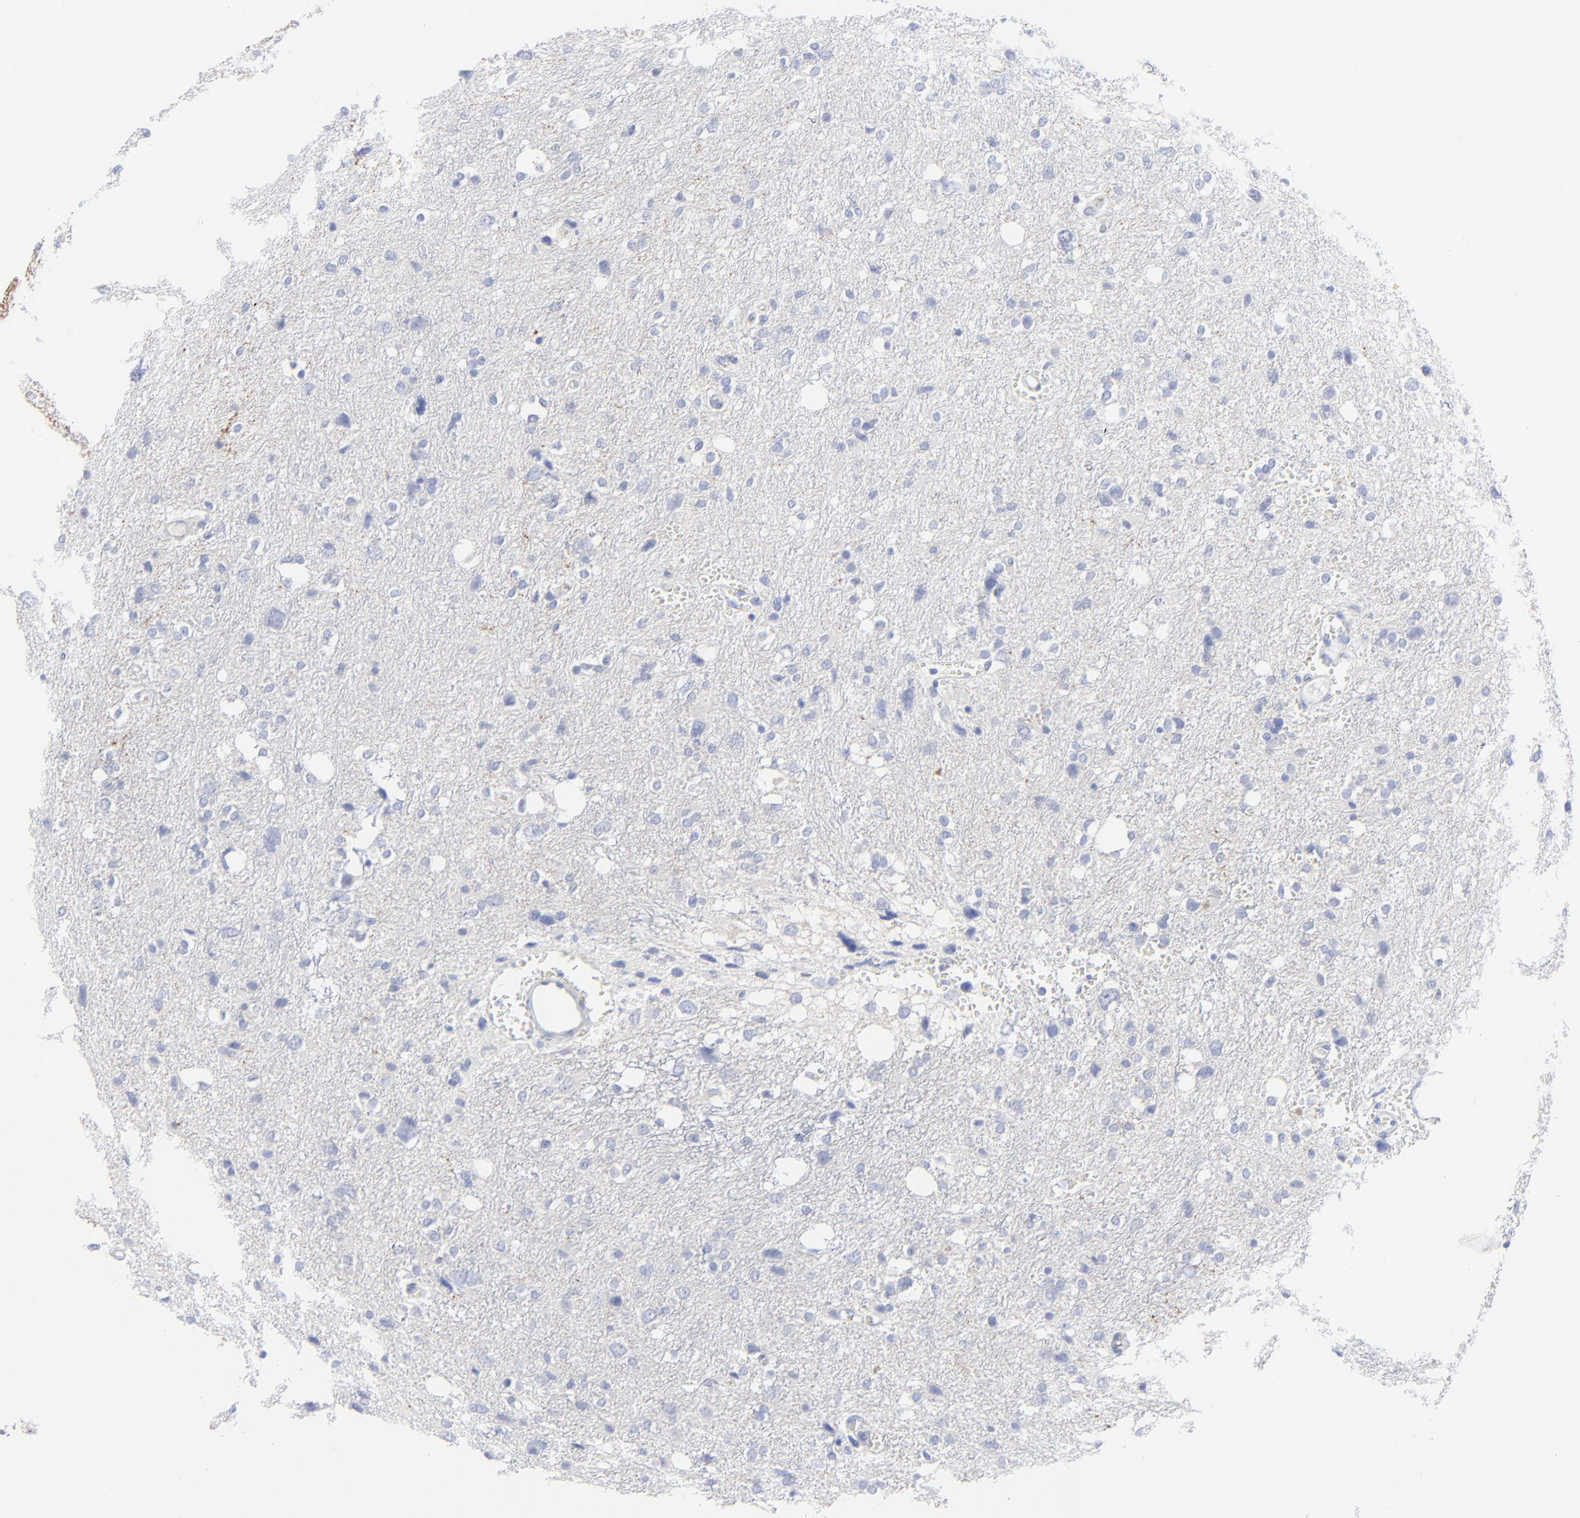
{"staining": {"intensity": "negative", "quantity": "none", "location": "none"}, "tissue": "glioma", "cell_type": "Tumor cells", "image_type": "cancer", "snomed": [{"axis": "morphology", "description": "Glioma, malignant, High grade"}, {"axis": "topography", "description": "Brain"}], "caption": "Immunohistochemistry (IHC) of human malignant high-grade glioma reveals no positivity in tumor cells.", "gene": "PSD3", "patient": {"sex": "female", "age": 59}}